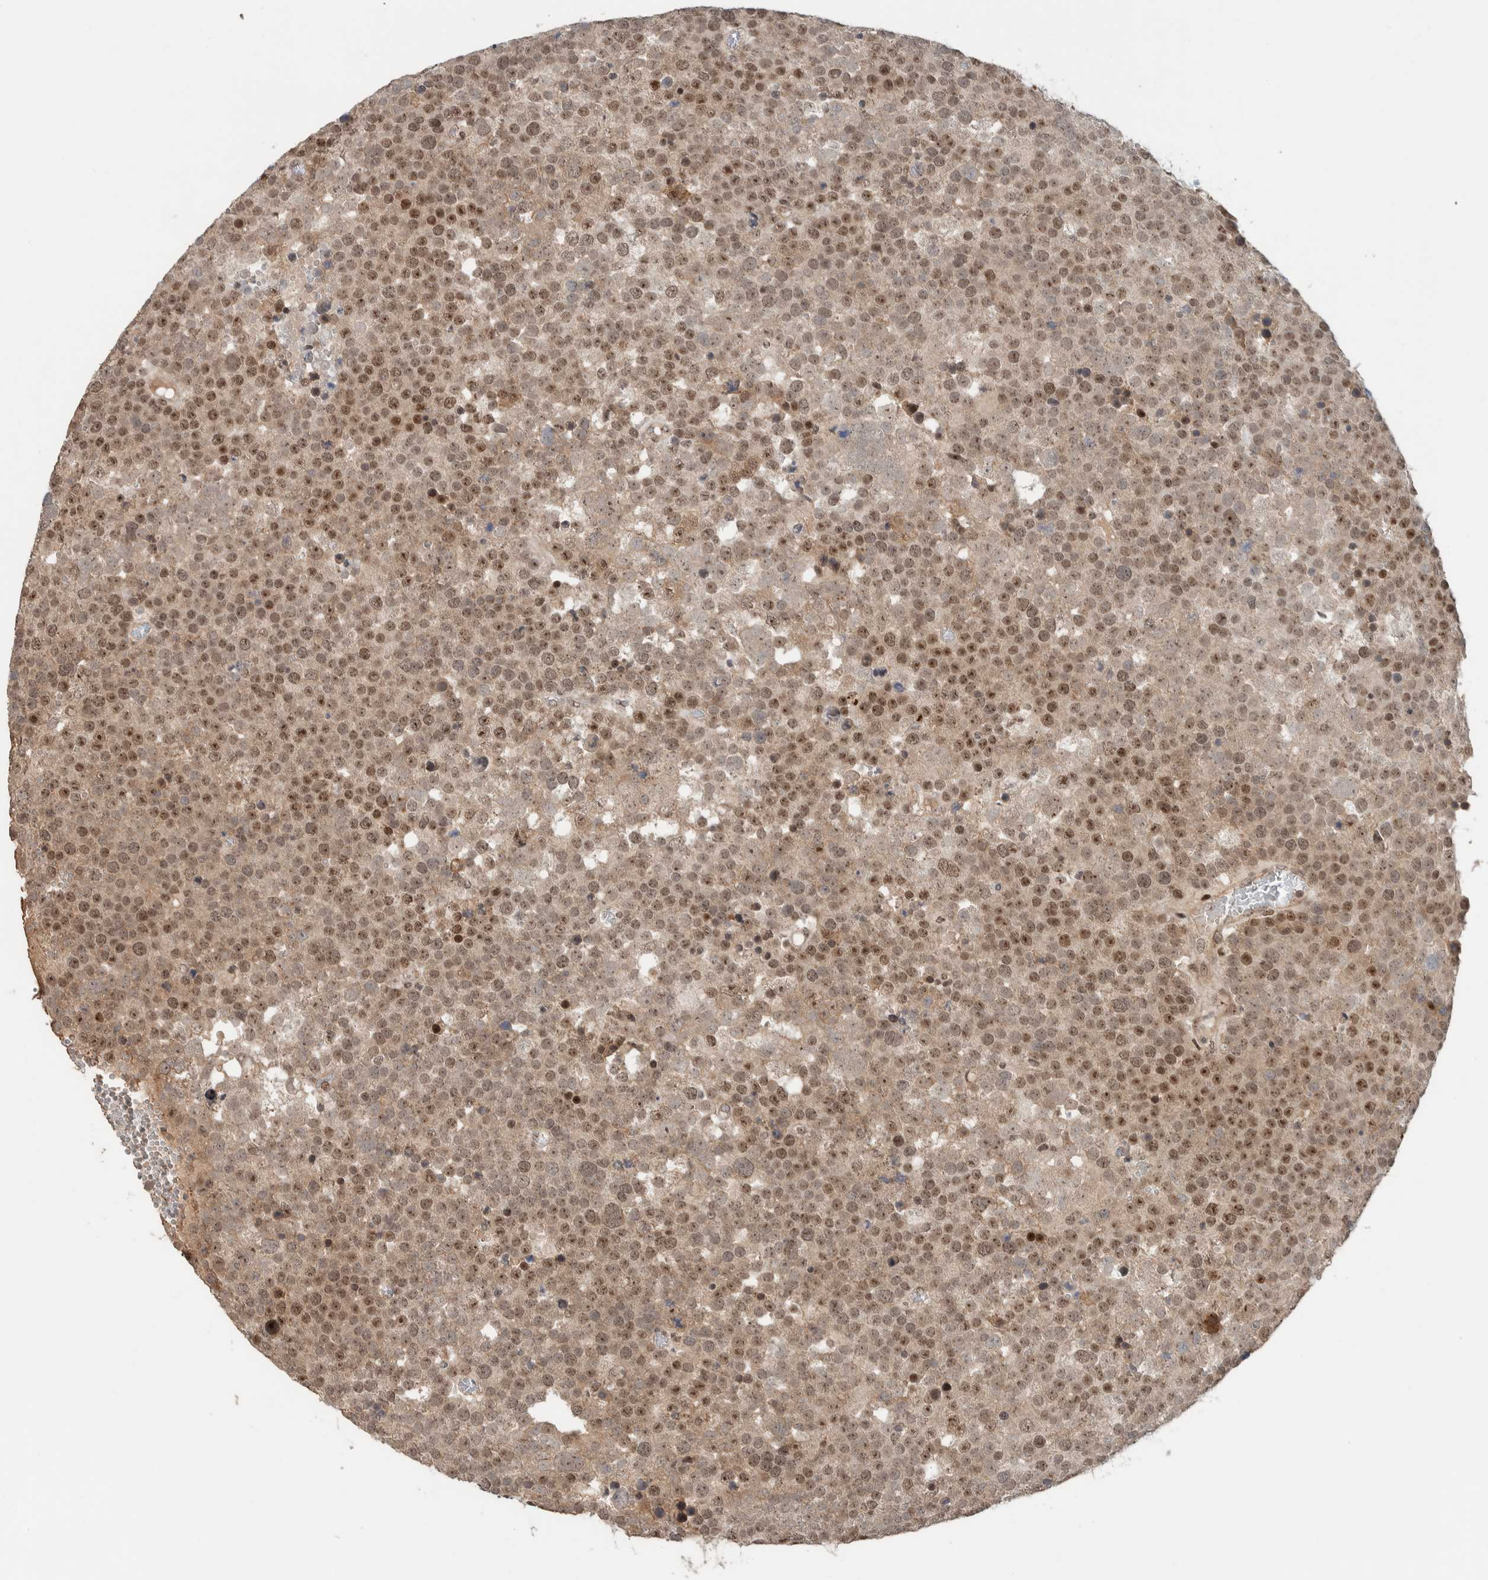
{"staining": {"intensity": "moderate", "quantity": ">75%", "location": "nuclear"}, "tissue": "testis cancer", "cell_type": "Tumor cells", "image_type": "cancer", "snomed": [{"axis": "morphology", "description": "Seminoma, NOS"}, {"axis": "topography", "description": "Testis"}], "caption": "The immunohistochemical stain labels moderate nuclear expression in tumor cells of seminoma (testis) tissue.", "gene": "ZFP91", "patient": {"sex": "male", "age": 71}}